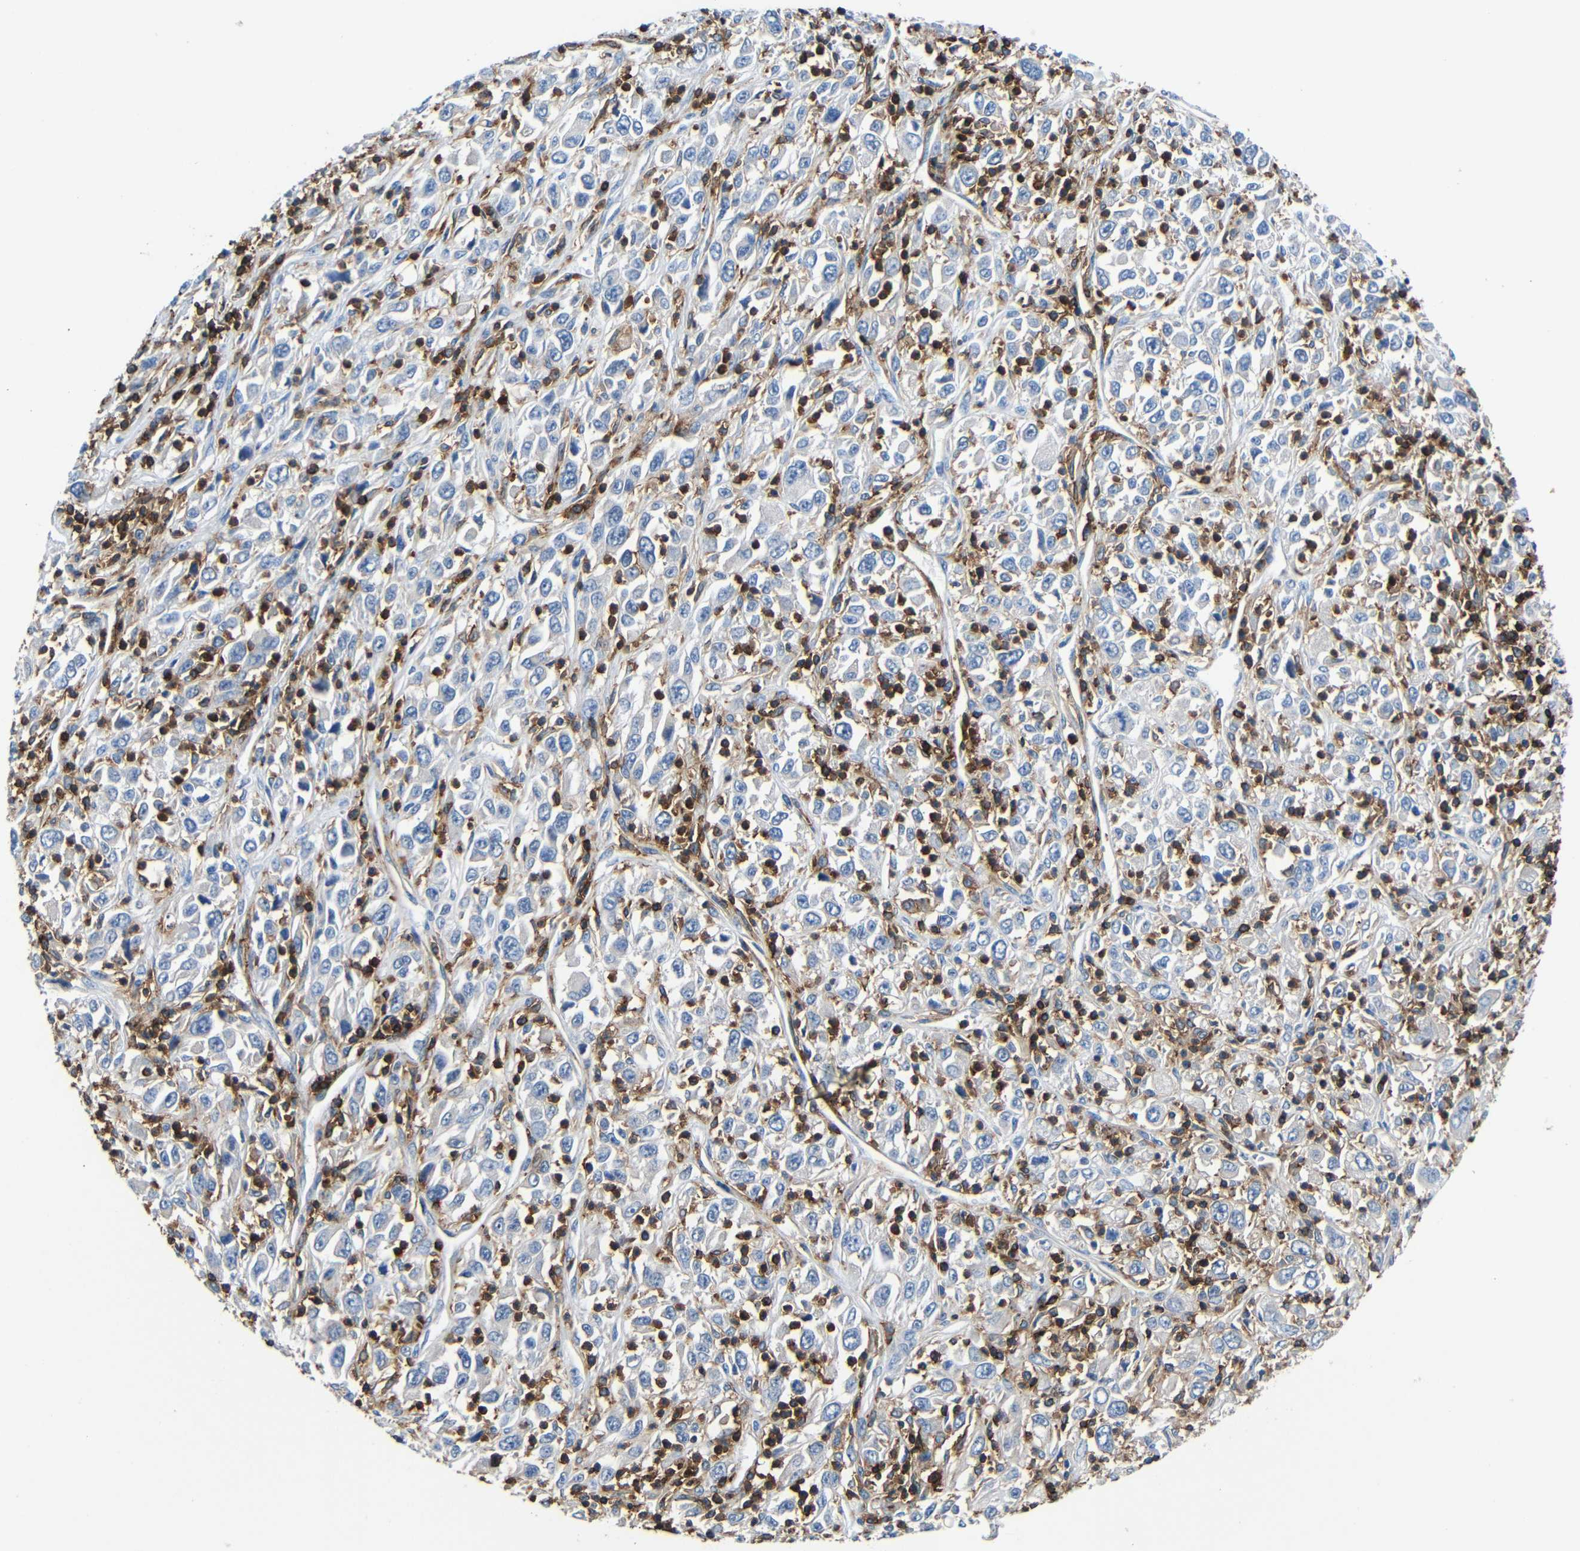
{"staining": {"intensity": "negative", "quantity": "none", "location": "none"}, "tissue": "melanoma", "cell_type": "Tumor cells", "image_type": "cancer", "snomed": [{"axis": "morphology", "description": "Malignant melanoma, Metastatic site"}, {"axis": "topography", "description": "Skin"}], "caption": "Immunohistochemistry of human melanoma shows no expression in tumor cells.", "gene": "P2RY12", "patient": {"sex": "female", "age": 56}}